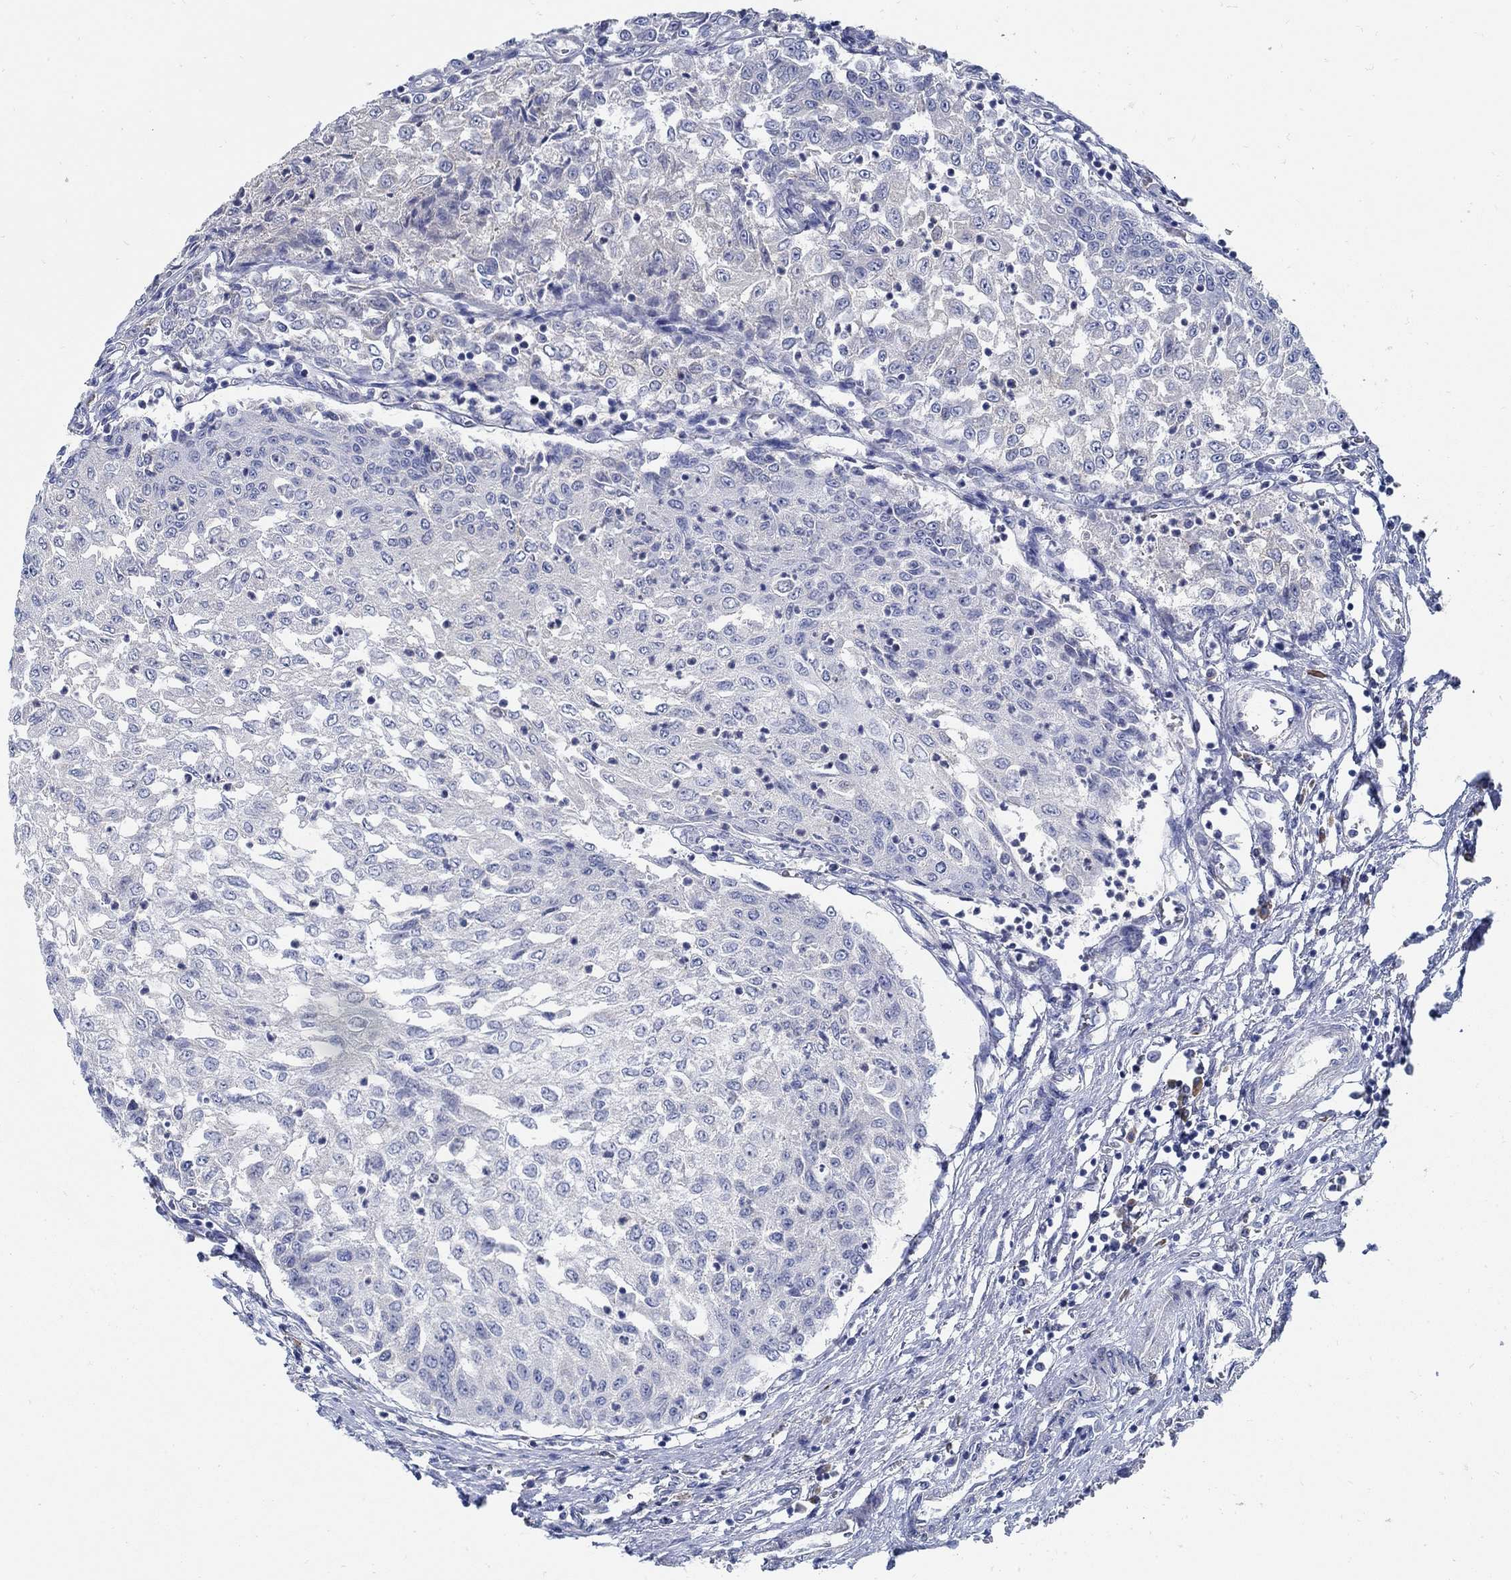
{"staining": {"intensity": "weak", "quantity": "<25%", "location": "cytoplasmic/membranous"}, "tissue": "urothelial cancer", "cell_type": "Tumor cells", "image_type": "cancer", "snomed": [{"axis": "morphology", "description": "Urothelial carcinoma, Low grade"}, {"axis": "topography", "description": "Urinary bladder"}], "caption": "Immunohistochemistry of urothelial carcinoma (low-grade) displays no positivity in tumor cells. (DAB (3,3'-diaminobenzidine) IHC visualized using brightfield microscopy, high magnification).", "gene": "PCDH11X", "patient": {"sex": "male", "age": 78}}